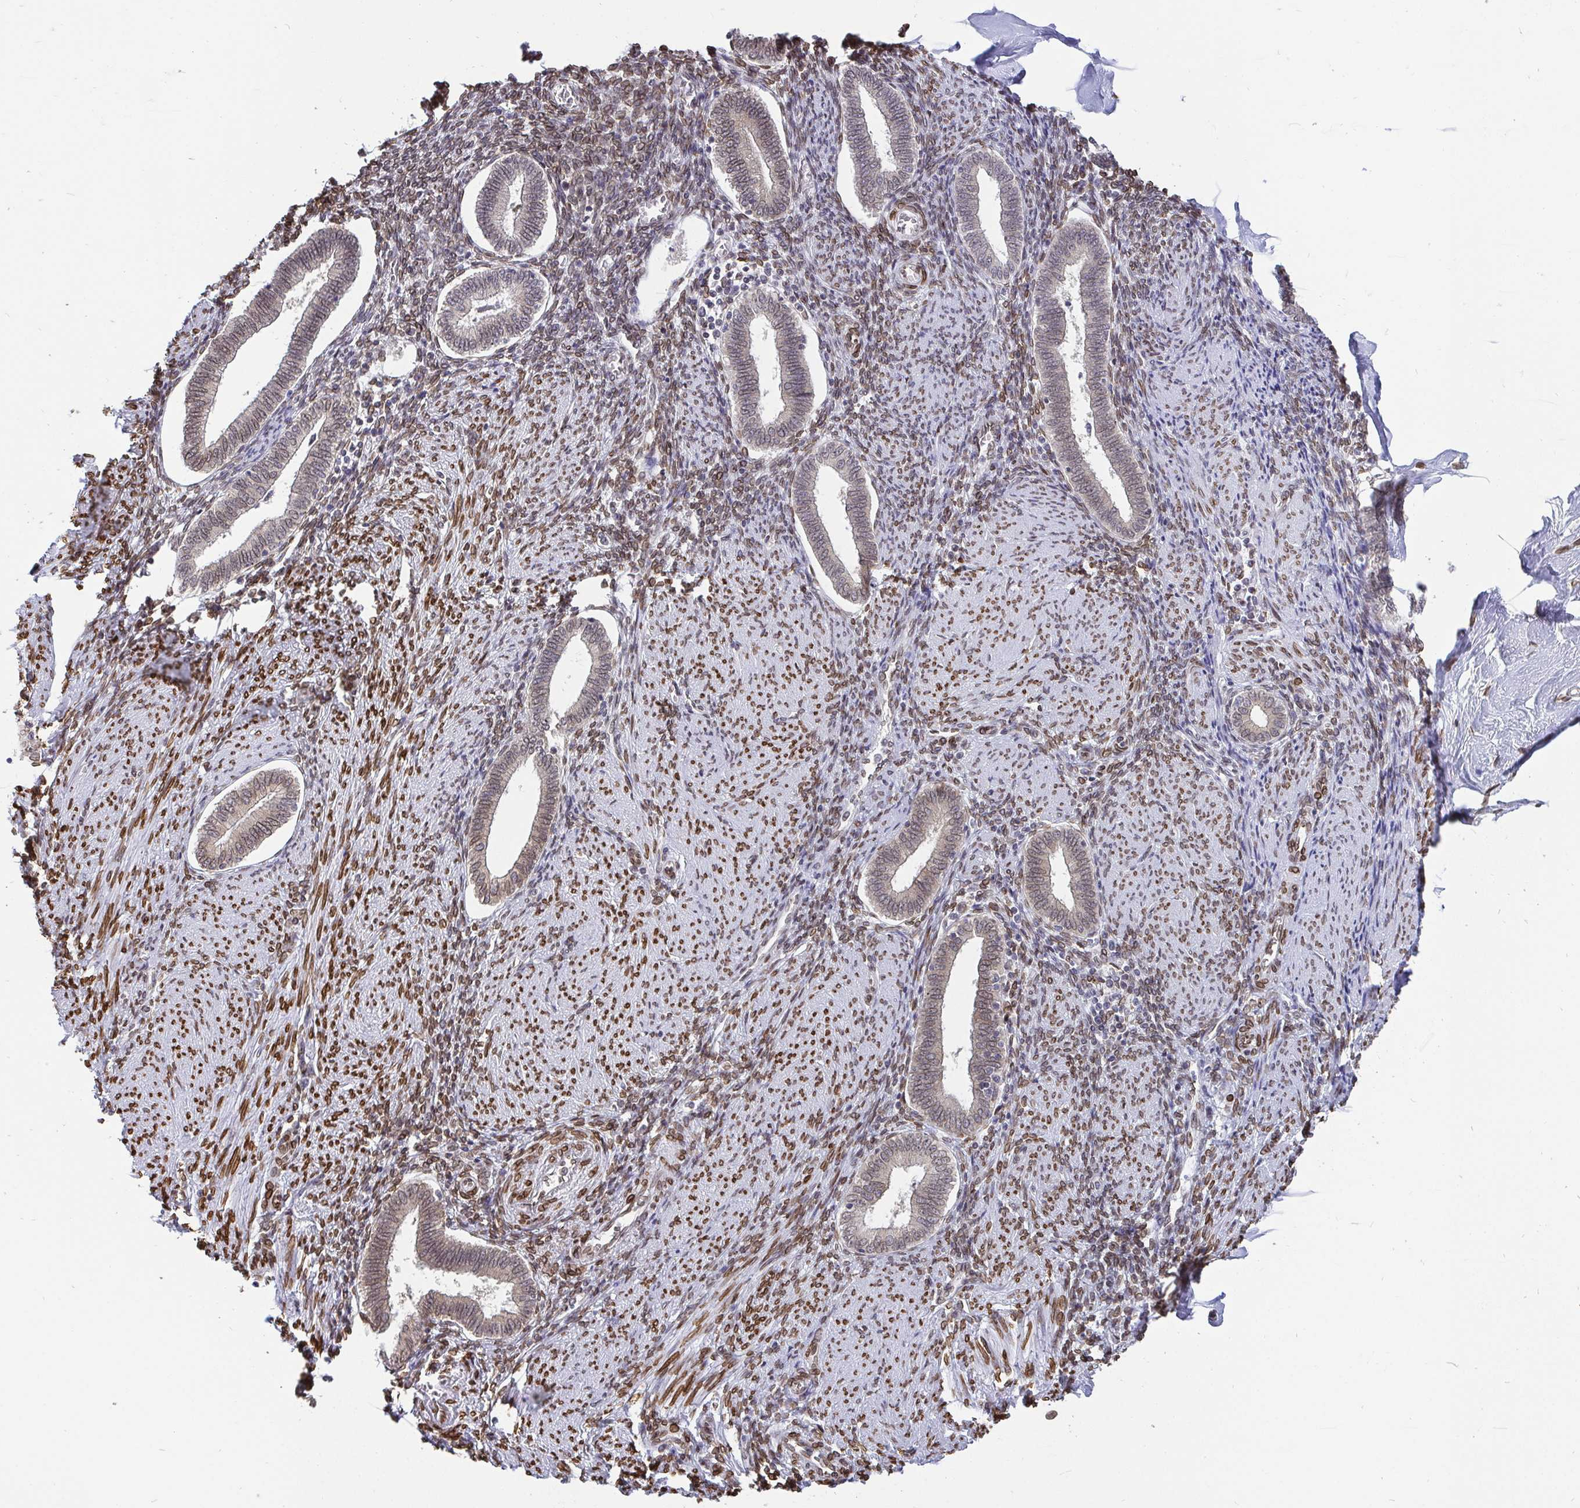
{"staining": {"intensity": "moderate", "quantity": "25%-75%", "location": "cytoplasmic/membranous,nuclear"}, "tissue": "endometrium", "cell_type": "Cells in endometrial stroma", "image_type": "normal", "snomed": [{"axis": "morphology", "description": "Normal tissue, NOS"}, {"axis": "topography", "description": "Endometrium"}], "caption": "About 25%-75% of cells in endometrial stroma in normal endometrium display moderate cytoplasmic/membranous,nuclear protein staining as visualized by brown immunohistochemical staining.", "gene": "EMD", "patient": {"sex": "female", "age": 42}}